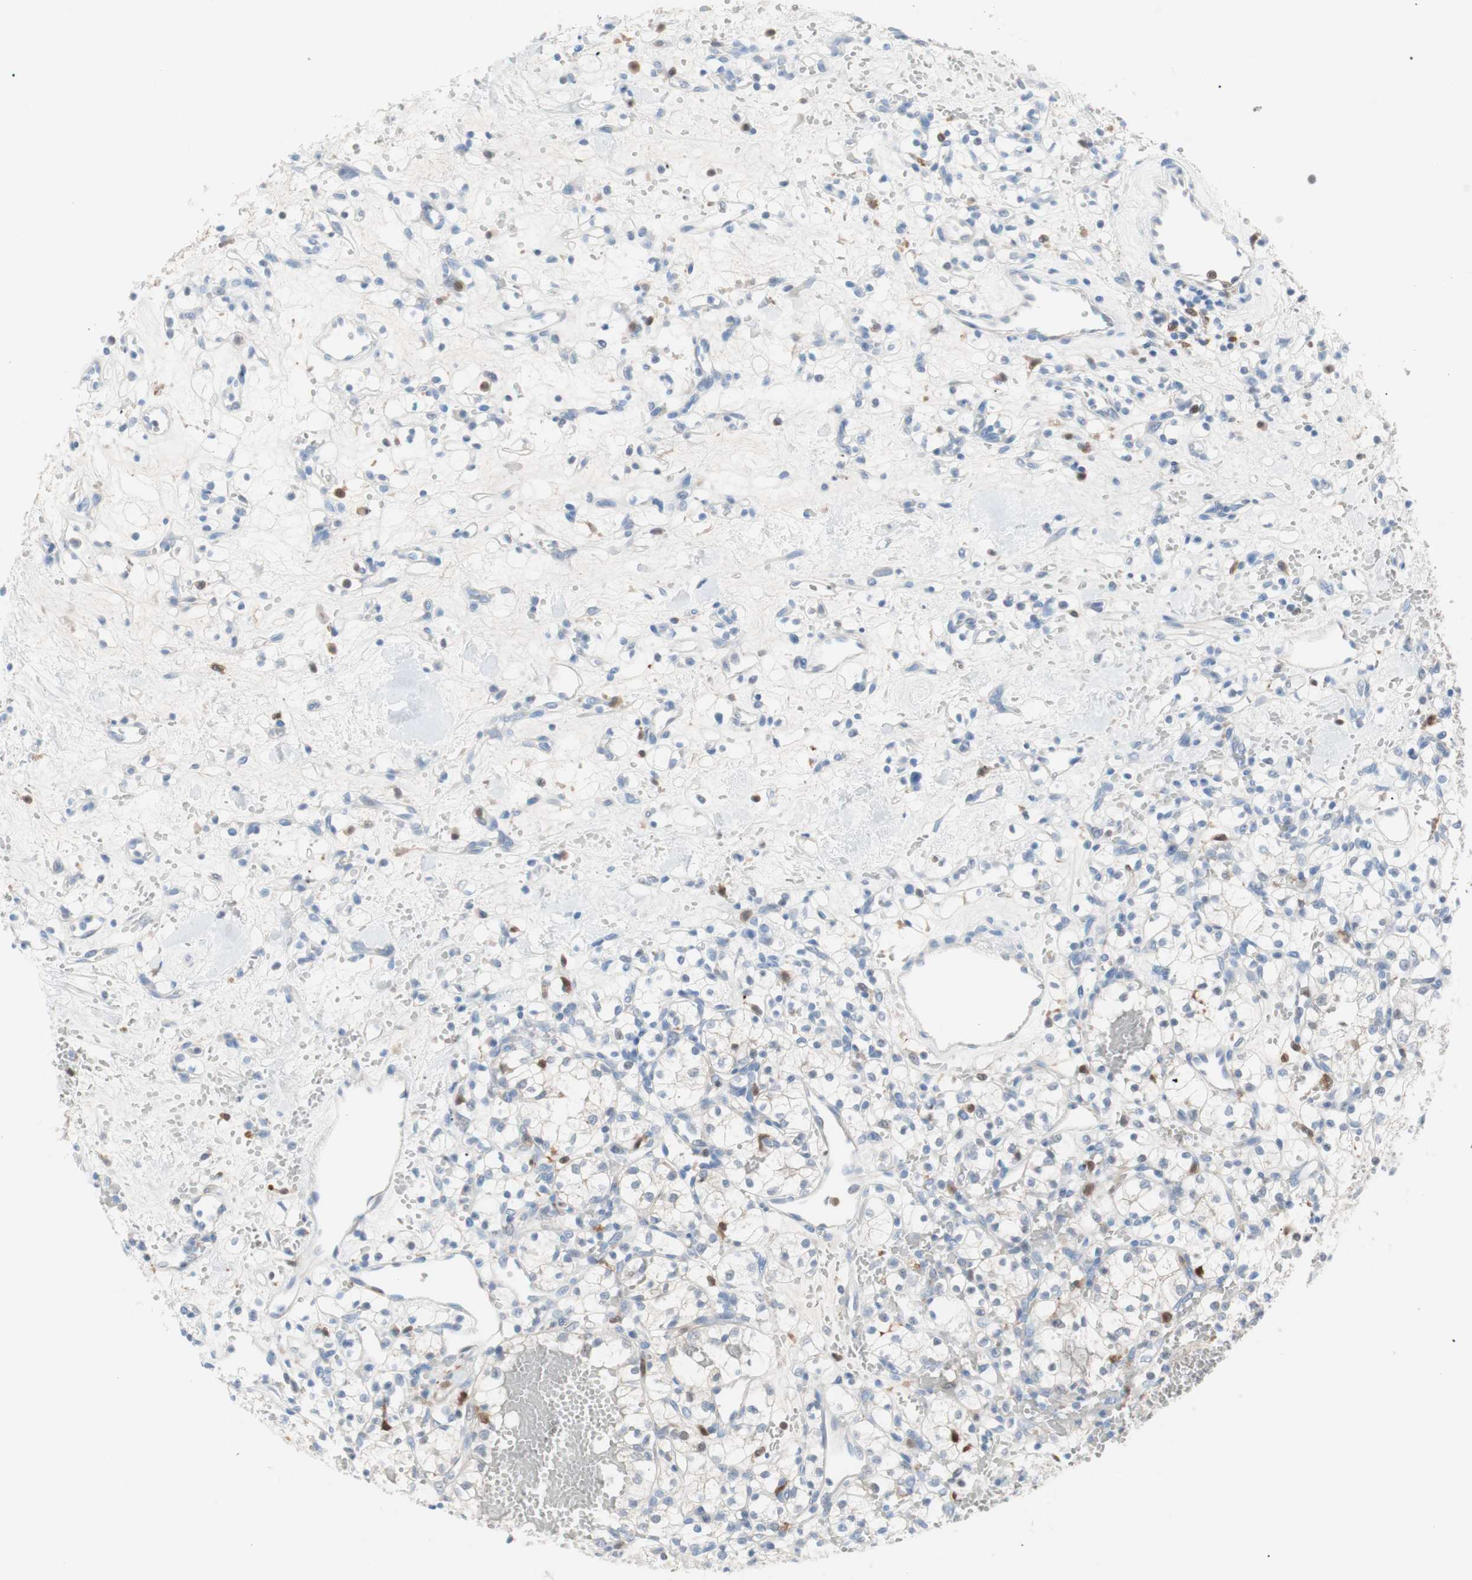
{"staining": {"intensity": "moderate", "quantity": "<25%", "location": "nuclear"}, "tissue": "renal cancer", "cell_type": "Tumor cells", "image_type": "cancer", "snomed": [{"axis": "morphology", "description": "Adenocarcinoma, NOS"}, {"axis": "topography", "description": "Kidney"}], "caption": "Renal cancer stained with immunohistochemistry (IHC) exhibits moderate nuclear expression in approximately <25% of tumor cells. (Brightfield microscopy of DAB IHC at high magnification).", "gene": "IL18", "patient": {"sex": "female", "age": 60}}